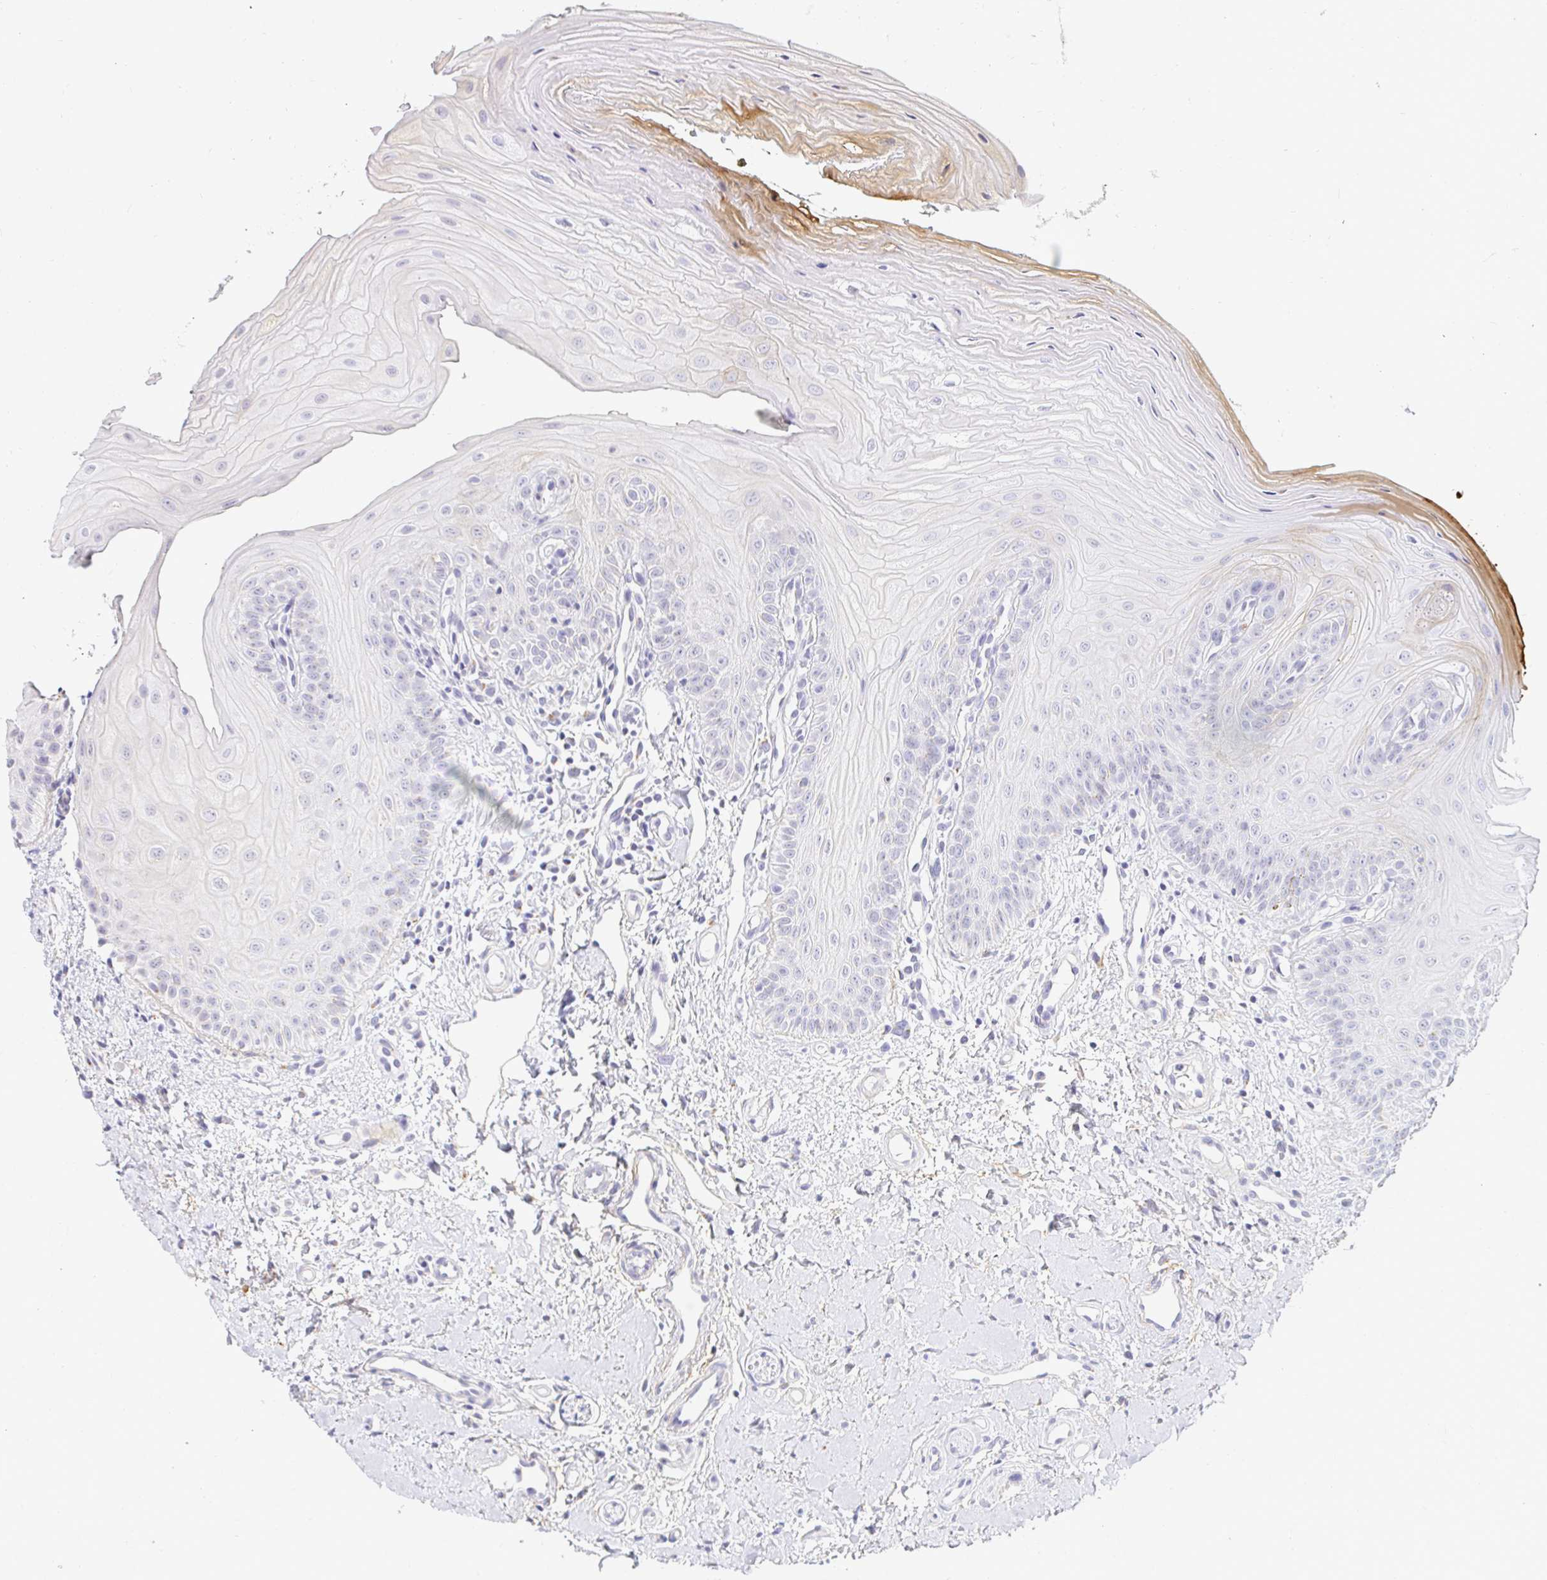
{"staining": {"intensity": "weak", "quantity": "<25%", "location": "cytoplasmic/membranous"}, "tissue": "oral mucosa", "cell_type": "Squamous epithelial cells", "image_type": "normal", "snomed": [{"axis": "morphology", "description": "Normal tissue, NOS"}, {"axis": "topography", "description": "Oral tissue"}], "caption": "This is an immunohistochemistry photomicrograph of benign human oral mucosa. There is no positivity in squamous epithelial cells.", "gene": "OR51D1", "patient": {"sex": "female", "age": 73}}